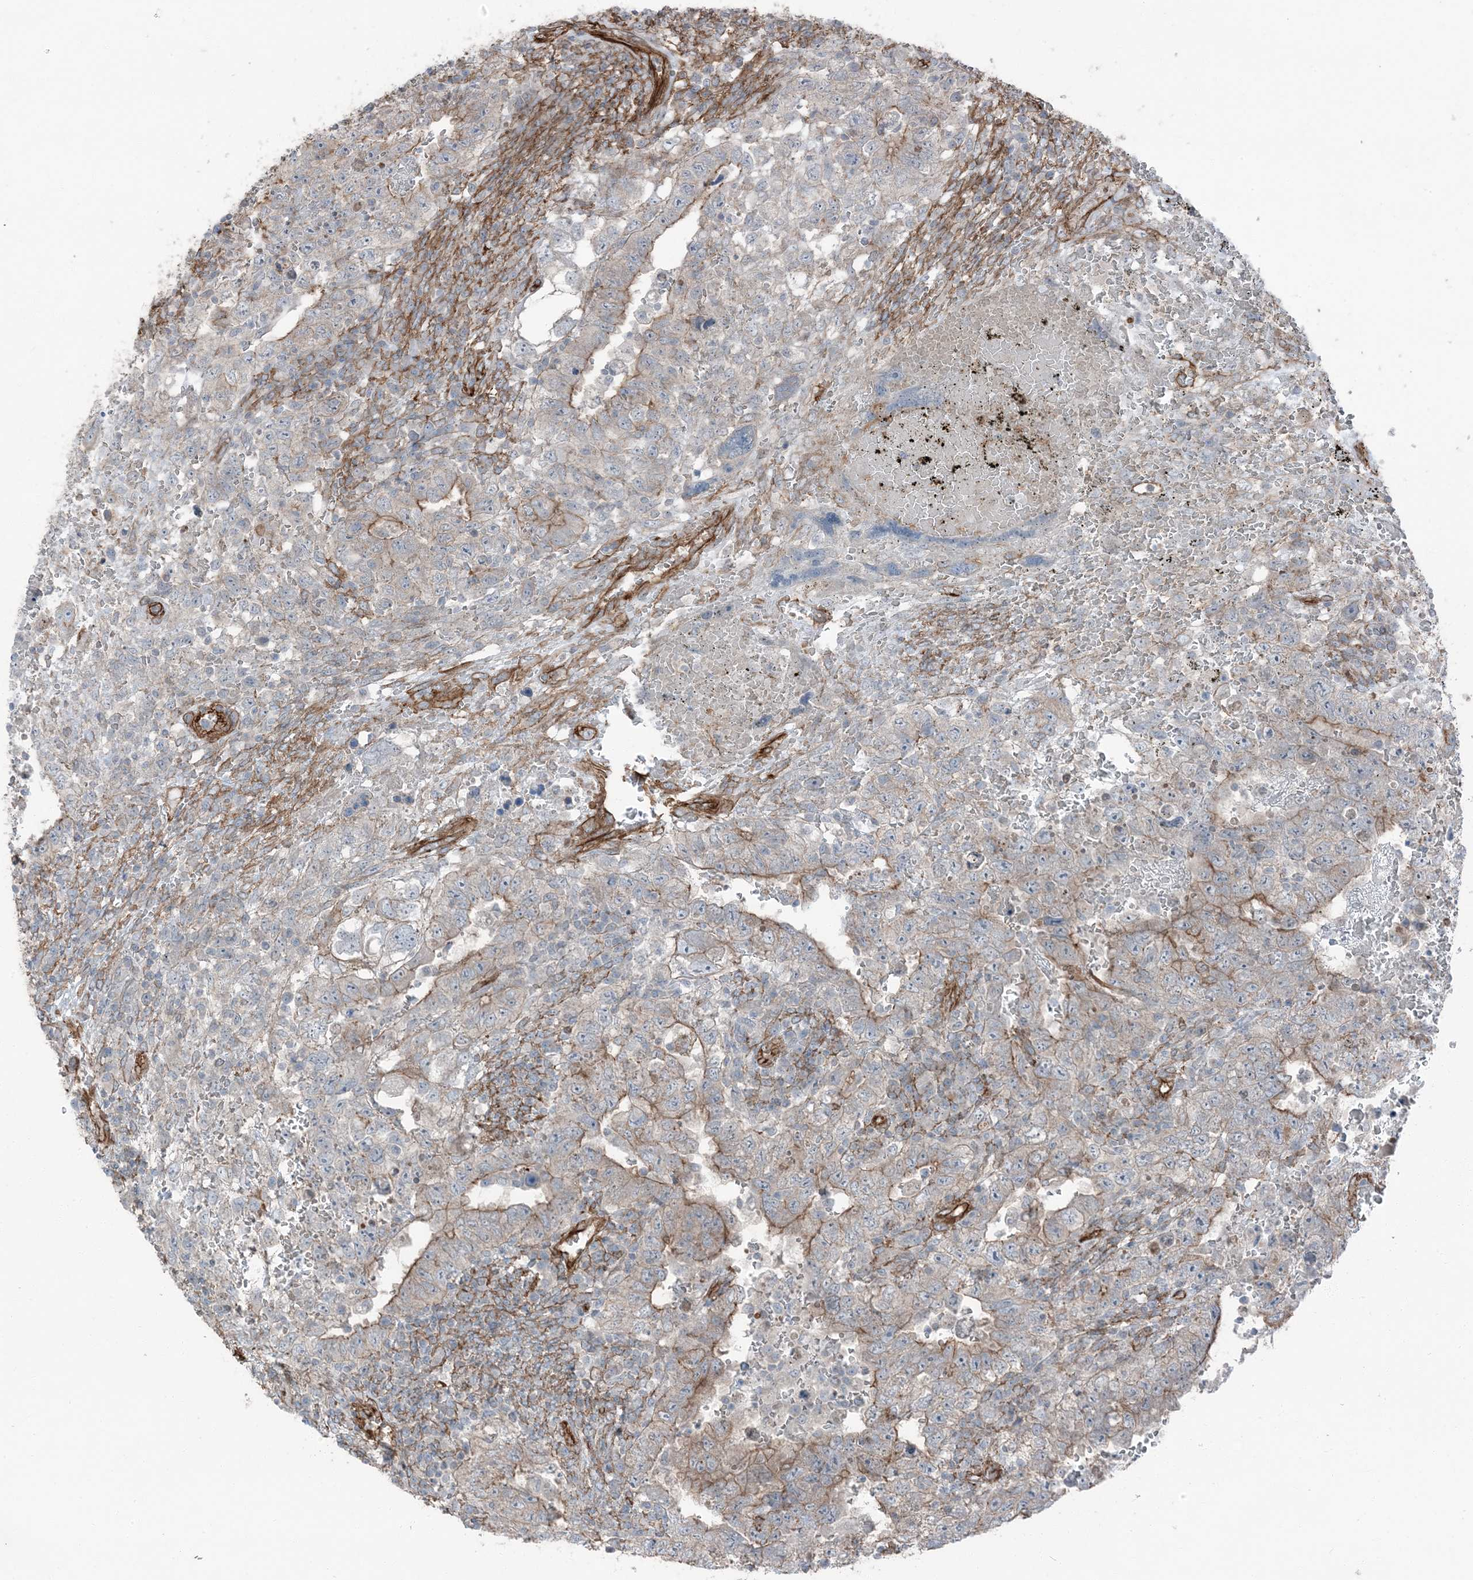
{"staining": {"intensity": "moderate", "quantity": "<25%", "location": "cytoplasmic/membranous"}, "tissue": "testis cancer", "cell_type": "Tumor cells", "image_type": "cancer", "snomed": [{"axis": "morphology", "description": "Carcinoma, Embryonal, NOS"}, {"axis": "topography", "description": "Testis"}], "caption": "Testis embryonal carcinoma stained for a protein (brown) demonstrates moderate cytoplasmic/membranous positive positivity in approximately <25% of tumor cells.", "gene": "ZFP90", "patient": {"sex": "male", "age": 26}}